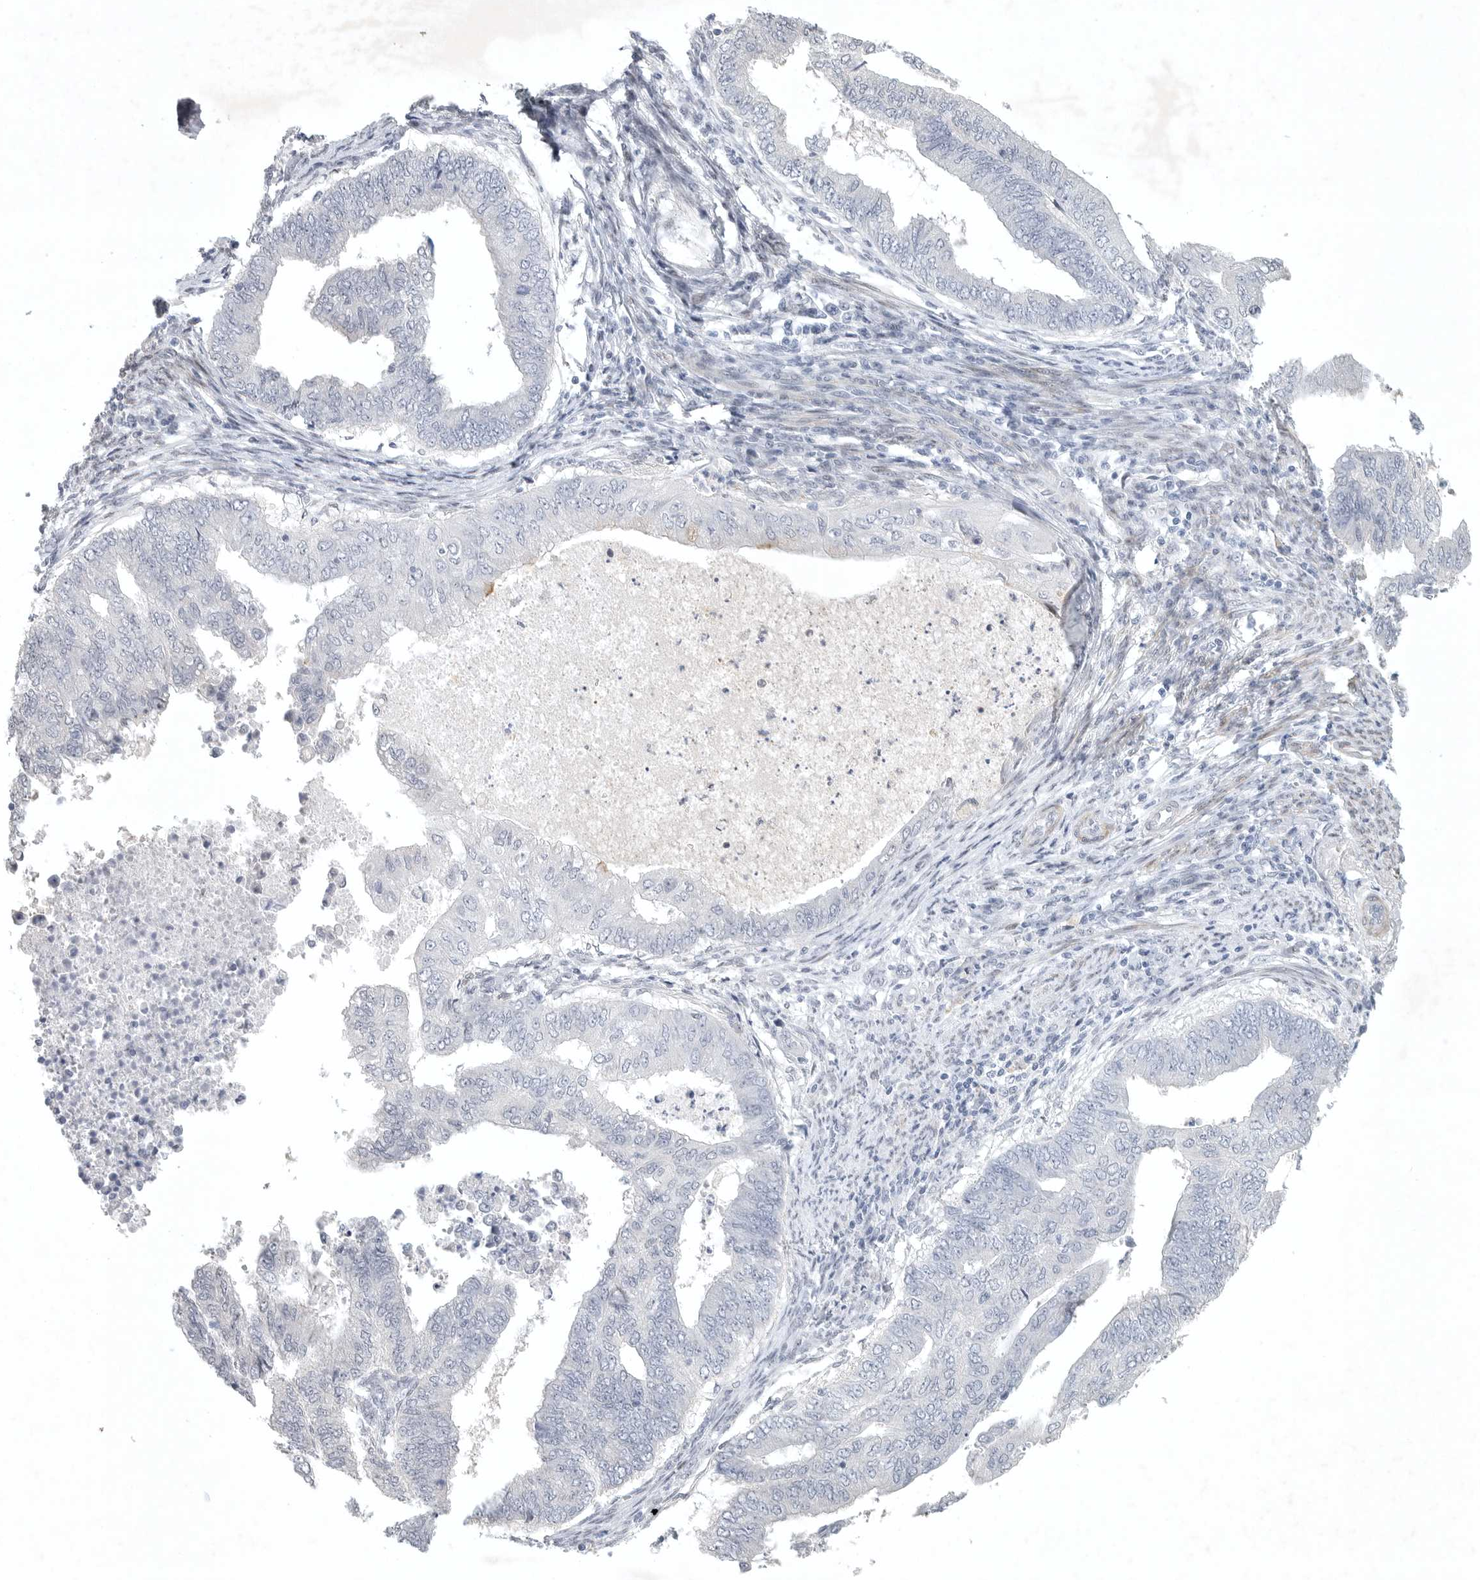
{"staining": {"intensity": "negative", "quantity": "none", "location": "none"}, "tissue": "endometrial cancer", "cell_type": "Tumor cells", "image_type": "cancer", "snomed": [{"axis": "morphology", "description": "Polyp, NOS"}, {"axis": "morphology", "description": "Adenocarcinoma, NOS"}, {"axis": "morphology", "description": "Adenoma, NOS"}, {"axis": "topography", "description": "Endometrium"}], "caption": "Immunohistochemical staining of endometrial cancer (adenocarcinoma) exhibits no significant expression in tumor cells. (DAB (3,3'-diaminobenzidine) immunohistochemistry (IHC), high magnification).", "gene": "TNR", "patient": {"sex": "female", "age": 79}}